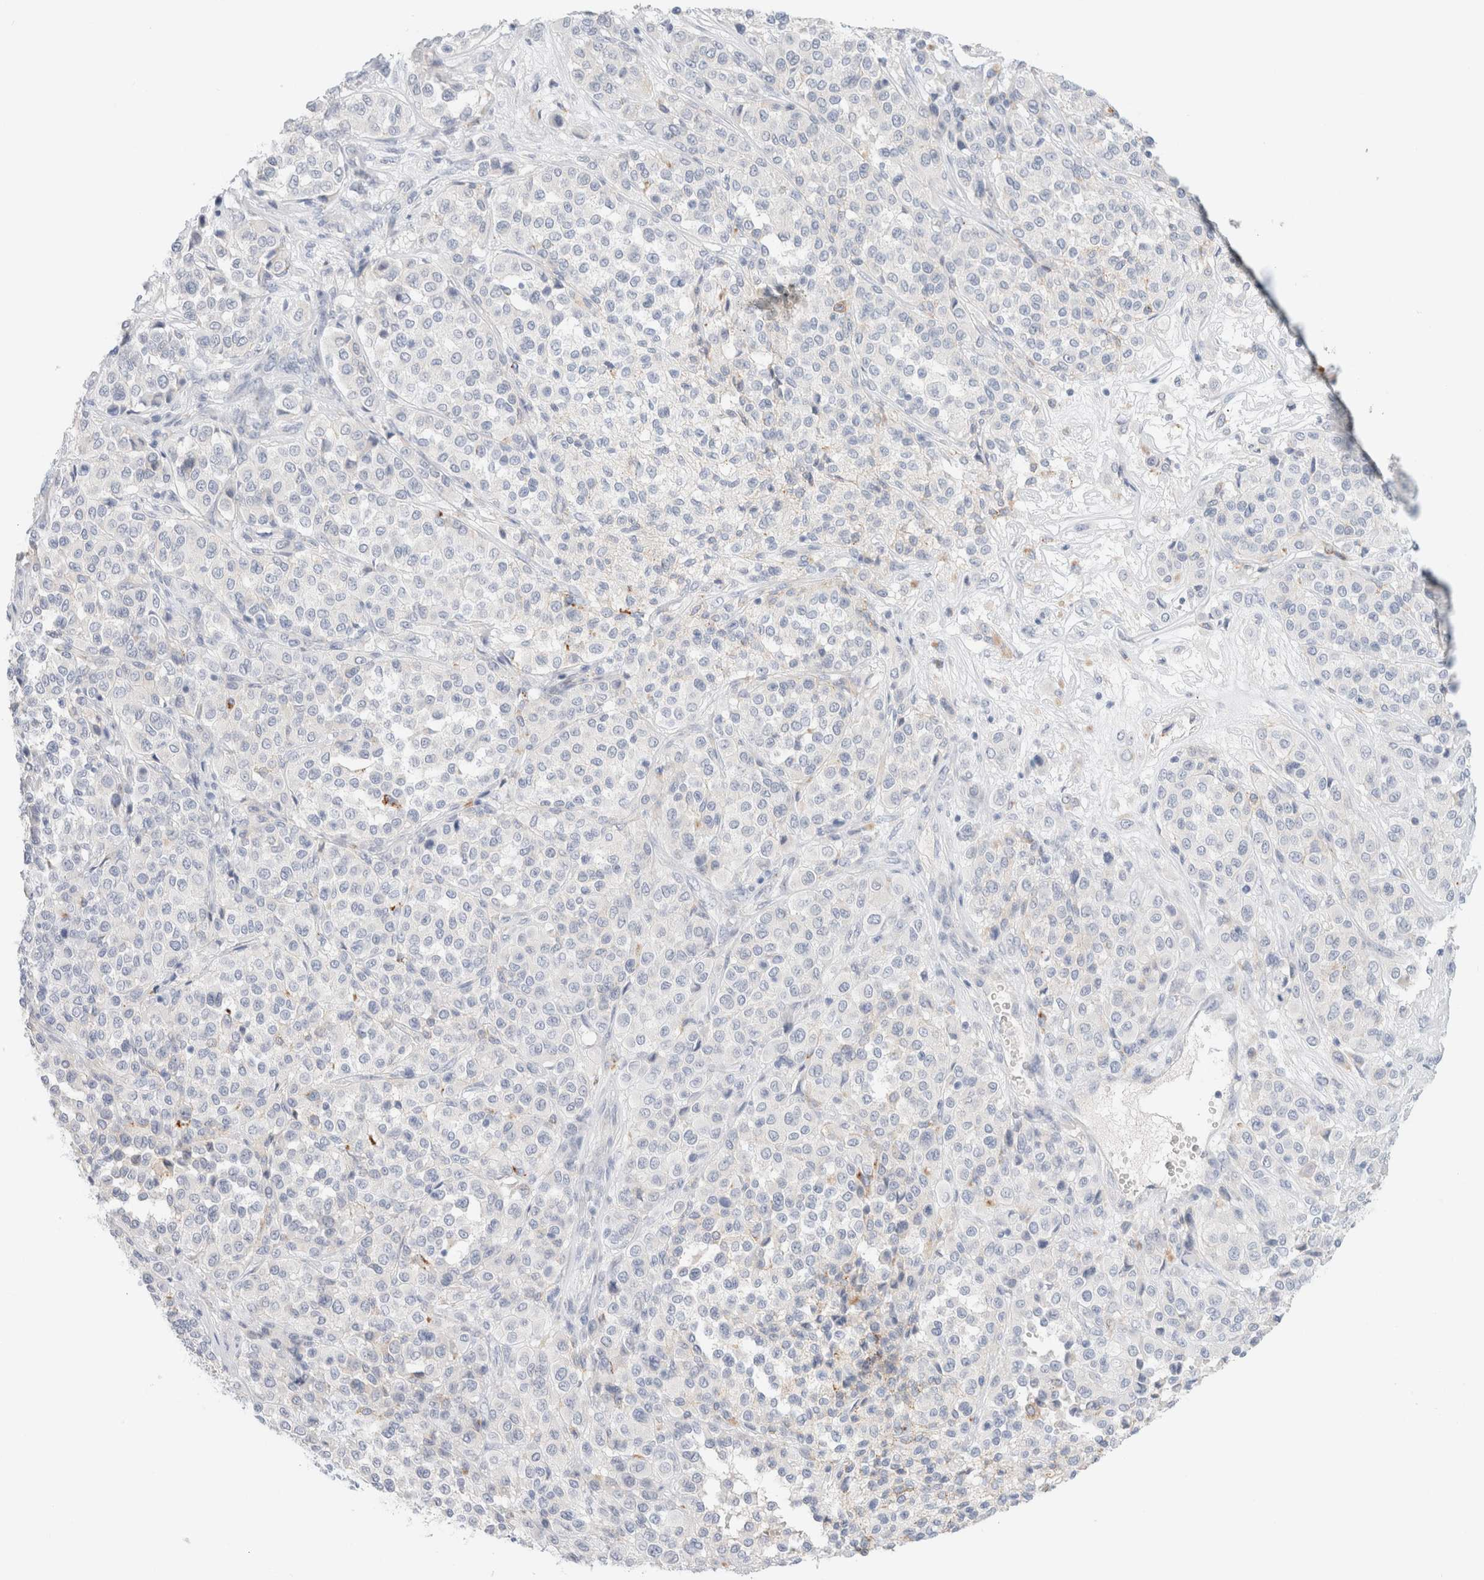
{"staining": {"intensity": "negative", "quantity": "none", "location": "none"}, "tissue": "melanoma", "cell_type": "Tumor cells", "image_type": "cancer", "snomed": [{"axis": "morphology", "description": "Malignant melanoma, Metastatic site"}, {"axis": "topography", "description": "Pancreas"}], "caption": "Immunohistochemistry image of neoplastic tissue: human malignant melanoma (metastatic site) stained with DAB displays no significant protein expression in tumor cells.", "gene": "CPQ", "patient": {"sex": "female", "age": 30}}